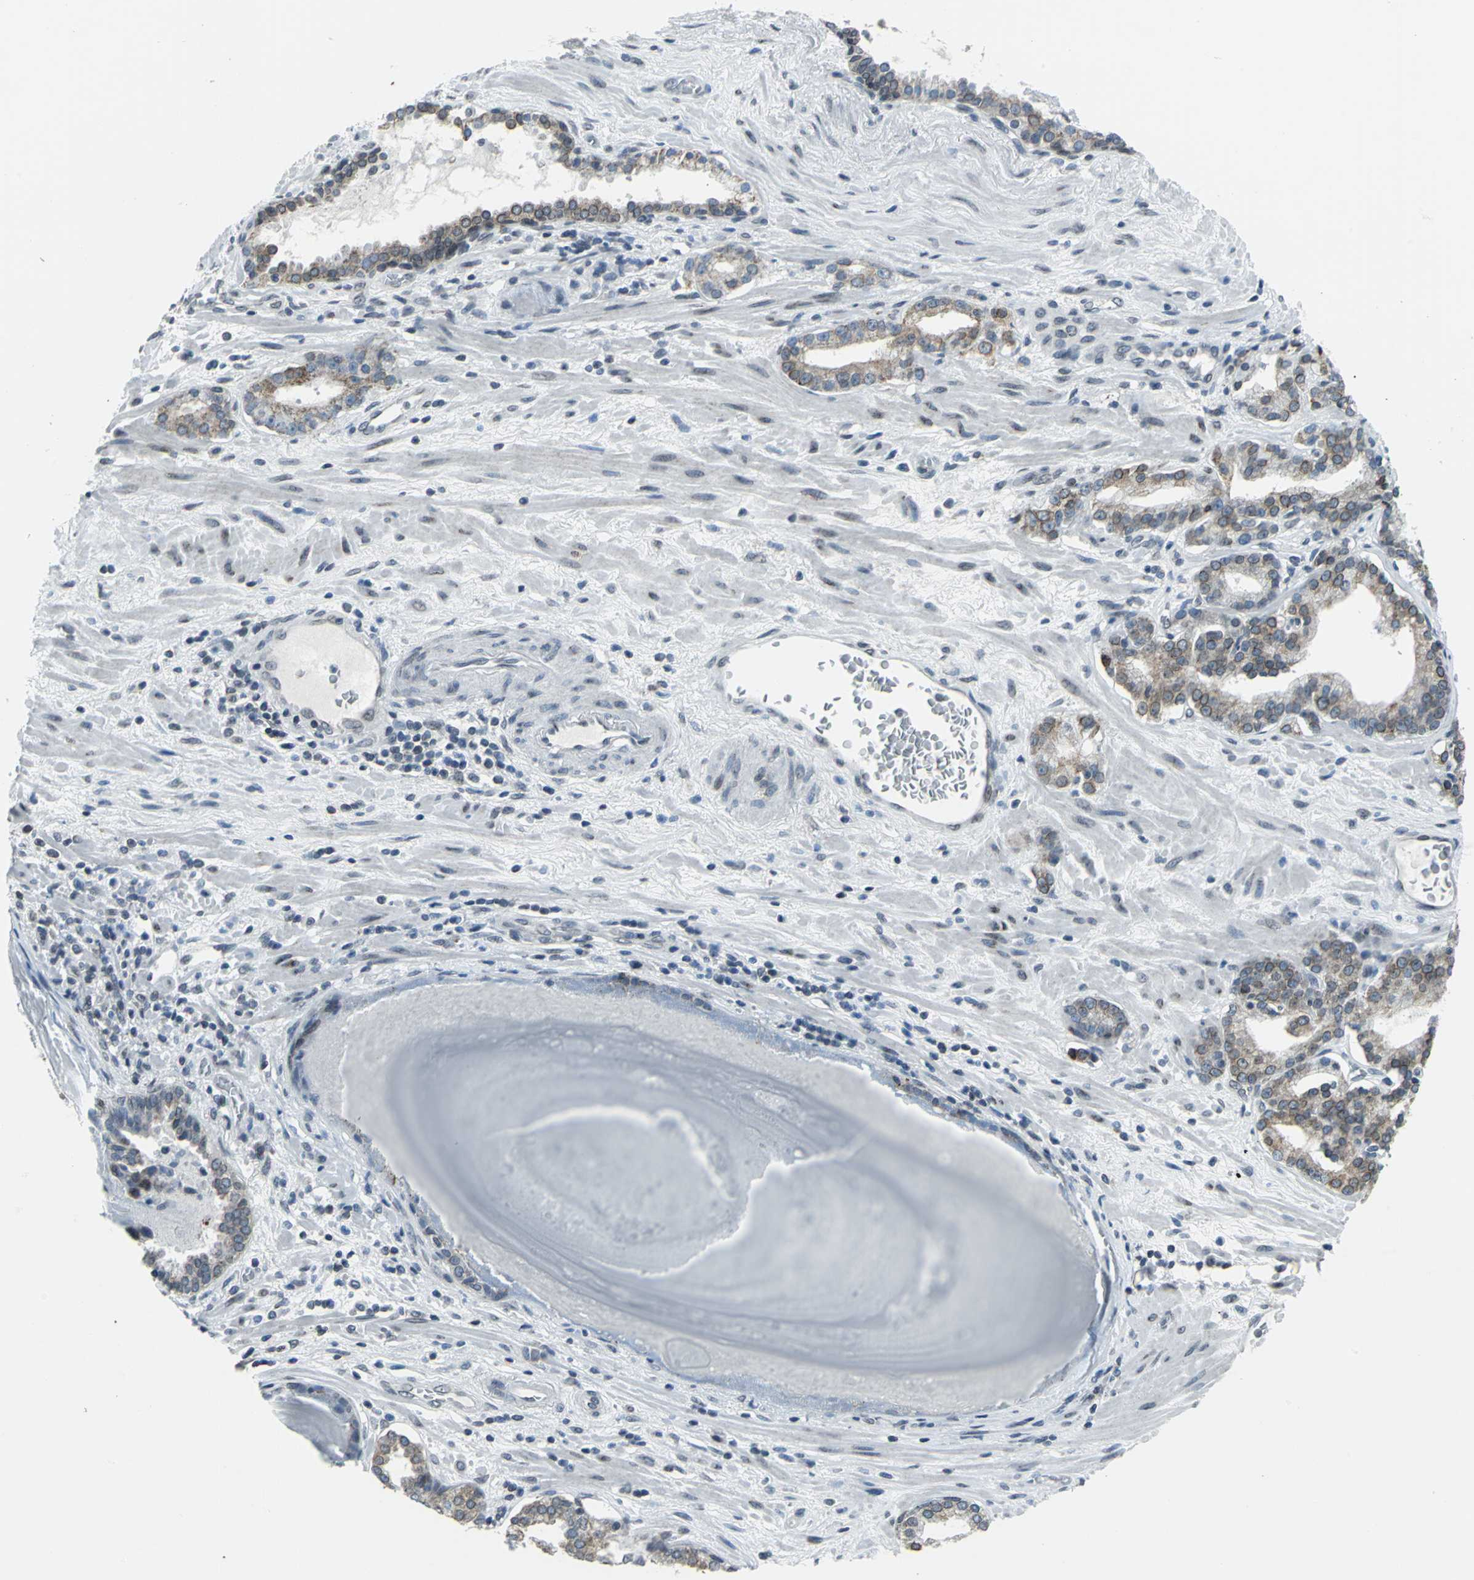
{"staining": {"intensity": "weak", "quantity": ">75%", "location": "cytoplasmic/membranous,nuclear"}, "tissue": "prostate cancer", "cell_type": "Tumor cells", "image_type": "cancer", "snomed": [{"axis": "morphology", "description": "Adenocarcinoma, Low grade"}, {"axis": "topography", "description": "Prostate"}], "caption": "Brown immunohistochemical staining in prostate cancer (adenocarcinoma (low-grade)) reveals weak cytoplasmic/membranous and nuclear staining in about >75% of tumor cells. (Stains: DAB in brown, nuclei in blue, Microscopy: brightfield microscopy at high magnification).", "gene": "SNUPN", "patient": {"sex": "male", "age": 63}}